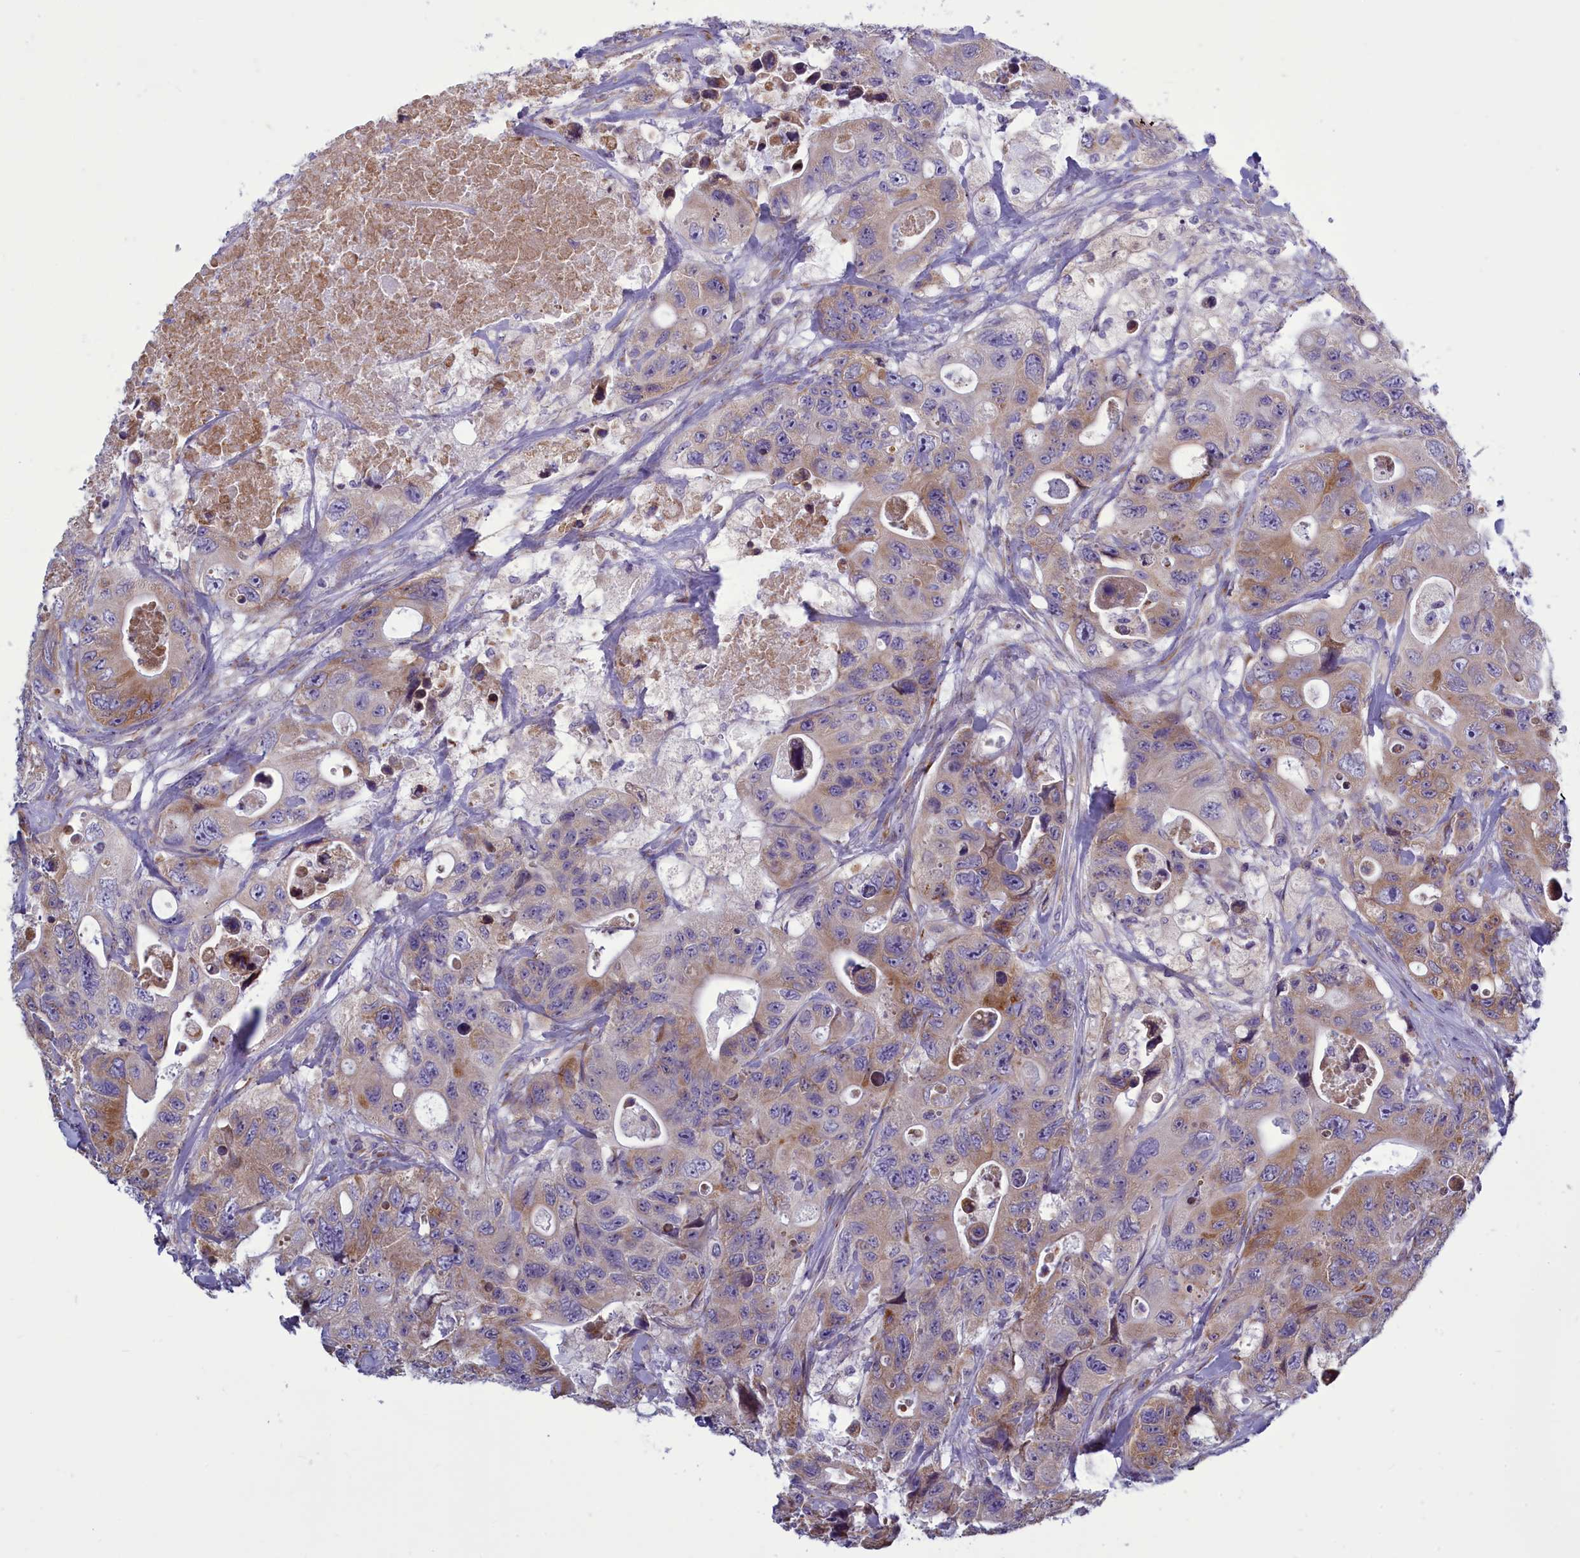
{"staining": {"intensity": "moderate", "quantity": "25%-75%", "location": "cytoplasmic/membranous"}, "tissue": "colorectal cancer", "cell_type": "Tumor cells", "image_type": "cancer", "snomed": [{"axis": "morphology", "description": "Adenocarcinoma, NOS"}, {"axis": "topography", "description": "Colon"}], "caption": "Protein expression analysis of adenocarcinoma (colorectal) shows moderate cytoplasmic/membranous staining in approximately 25%-75% of tumor cells. The staining was performed using DAB to visualize the protein expression in brown, while the nuclei were stained in blue with hematoxylin (Magnification: 20x).", "gene": "CENATAC", "patient": {"sex": "female", "age": 46}}